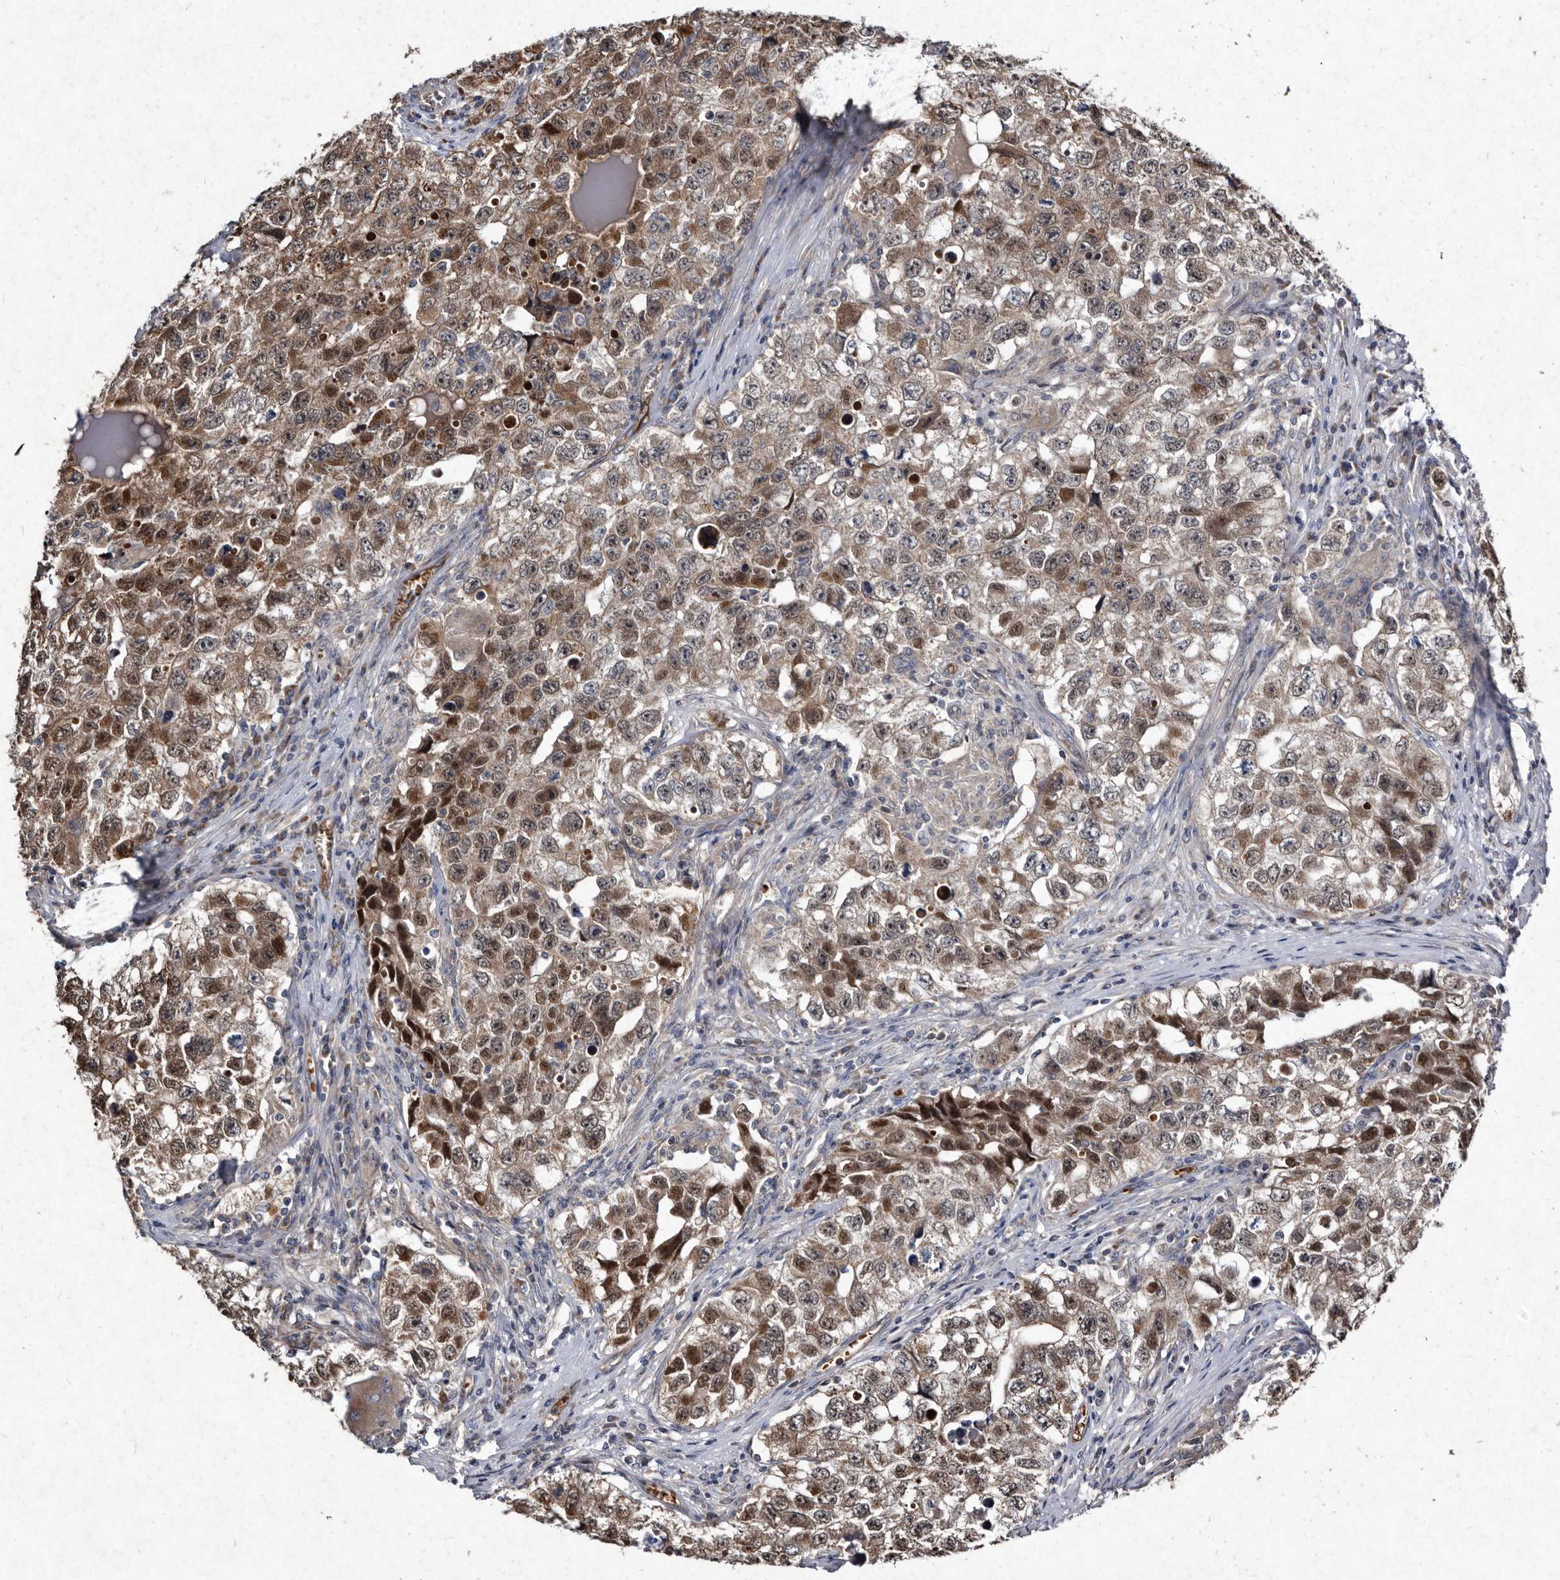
{"staining": {"intensity": "moderate", "quantity": ">75%", "location": "cytoplasmic/membranous"}, "tissue": "testis cancer", "cell_type": "Tumor cells", "image_type": "cancer", "snomed": [{"axis": "morphology", "description": "Seminoma, NOS"}, {"axis": "morphology", "description": "Carcinoma, Embryonal, NOS"}, {"axis": "topography", "description": "Testis"}], "caption": "This is an image of immunohistochemistry staining of embryonal carcinoma (testis), which shows moderate expression in the cytoplasmic/membranous of tumor cells.", "gene": "YPEL3", "patient": {"sex": "male", "age": 43}}